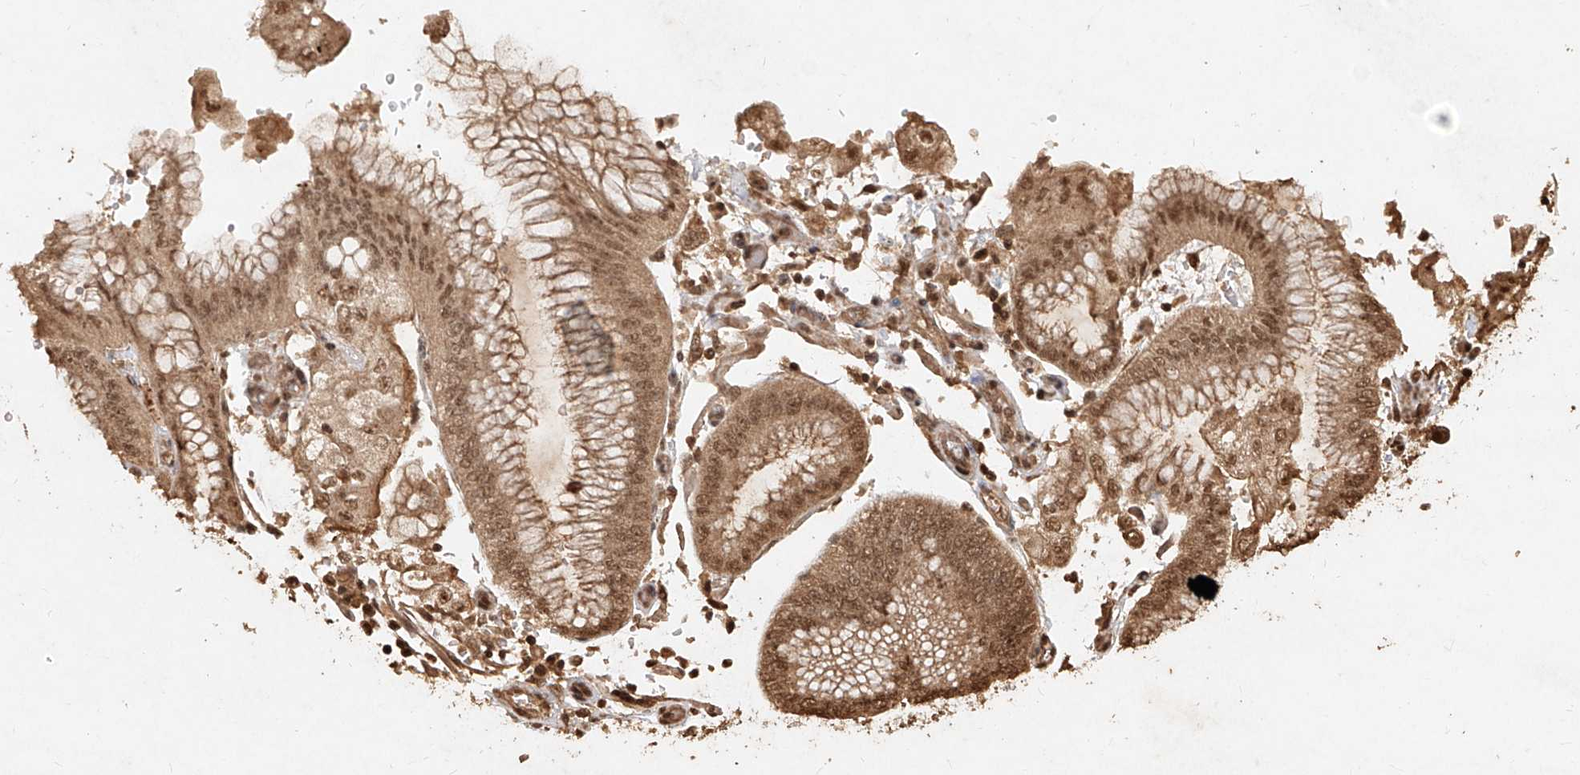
{"staining": {"intensity": "moderate", "quantity": ">75%", "location": "cytoplasmic/membranous,nuclear"}, "tissue": "stomach cancer", "cell_type": "Tumor cells", "image_type": "cancer", "snomed": [{"axis": "morphology", "description": "Adenocarcinoma, NOS"}, {"axis": "topography", "description": "Stomach"}], "caption": "This is an image of immunohistochemistry (IHC) staining of adenocarcinoma (stomach), which shows moderate expression in the cytoplasmic/membranous and nuclear of tumor cells.", "gene": "UBE2K", "patient": {"sex": "male", "age": 76}}